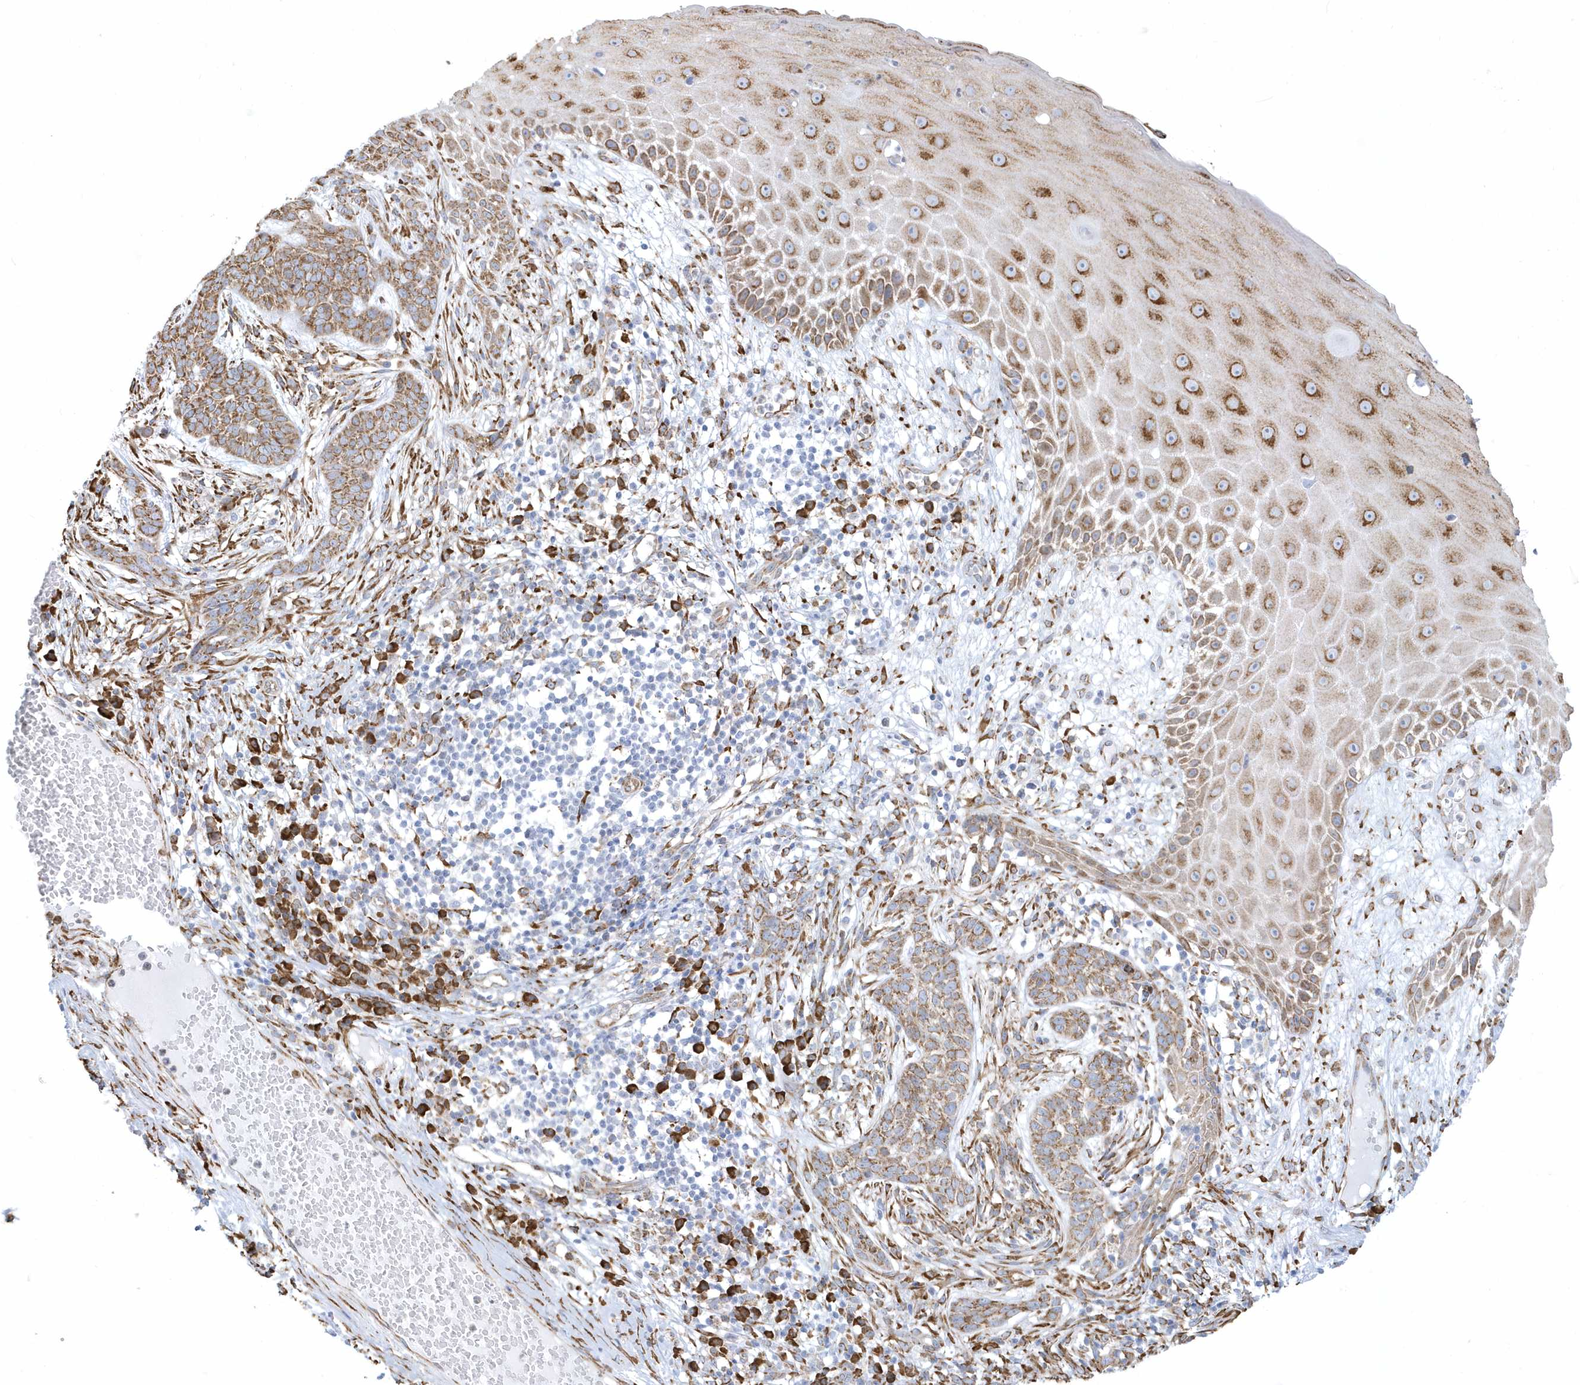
{"staining": {"intensity": "moderate", "quantity": ">75%", "location": "cytoplasmic/membranous"}, "tissue": "skin cancer", "cell_type": "Tumor cells", "image_type": "cancer", "snomed": [{"axis": "morphology", "description": "Normal tissue, NOS"}, {"axis": "morphology", "description": "Basal cell carcinoma"}, {"axis": "topography", "description": "Skin"}], "caption": "Immunohistochemistry of skin cancer (basal cell carcinoma) shows medium levels of moderate cytoplasmic/membranous expression in about >75% of tumor cells.", "gene": "DCAF1", "patient": {"sex": "male", "age": 64}}